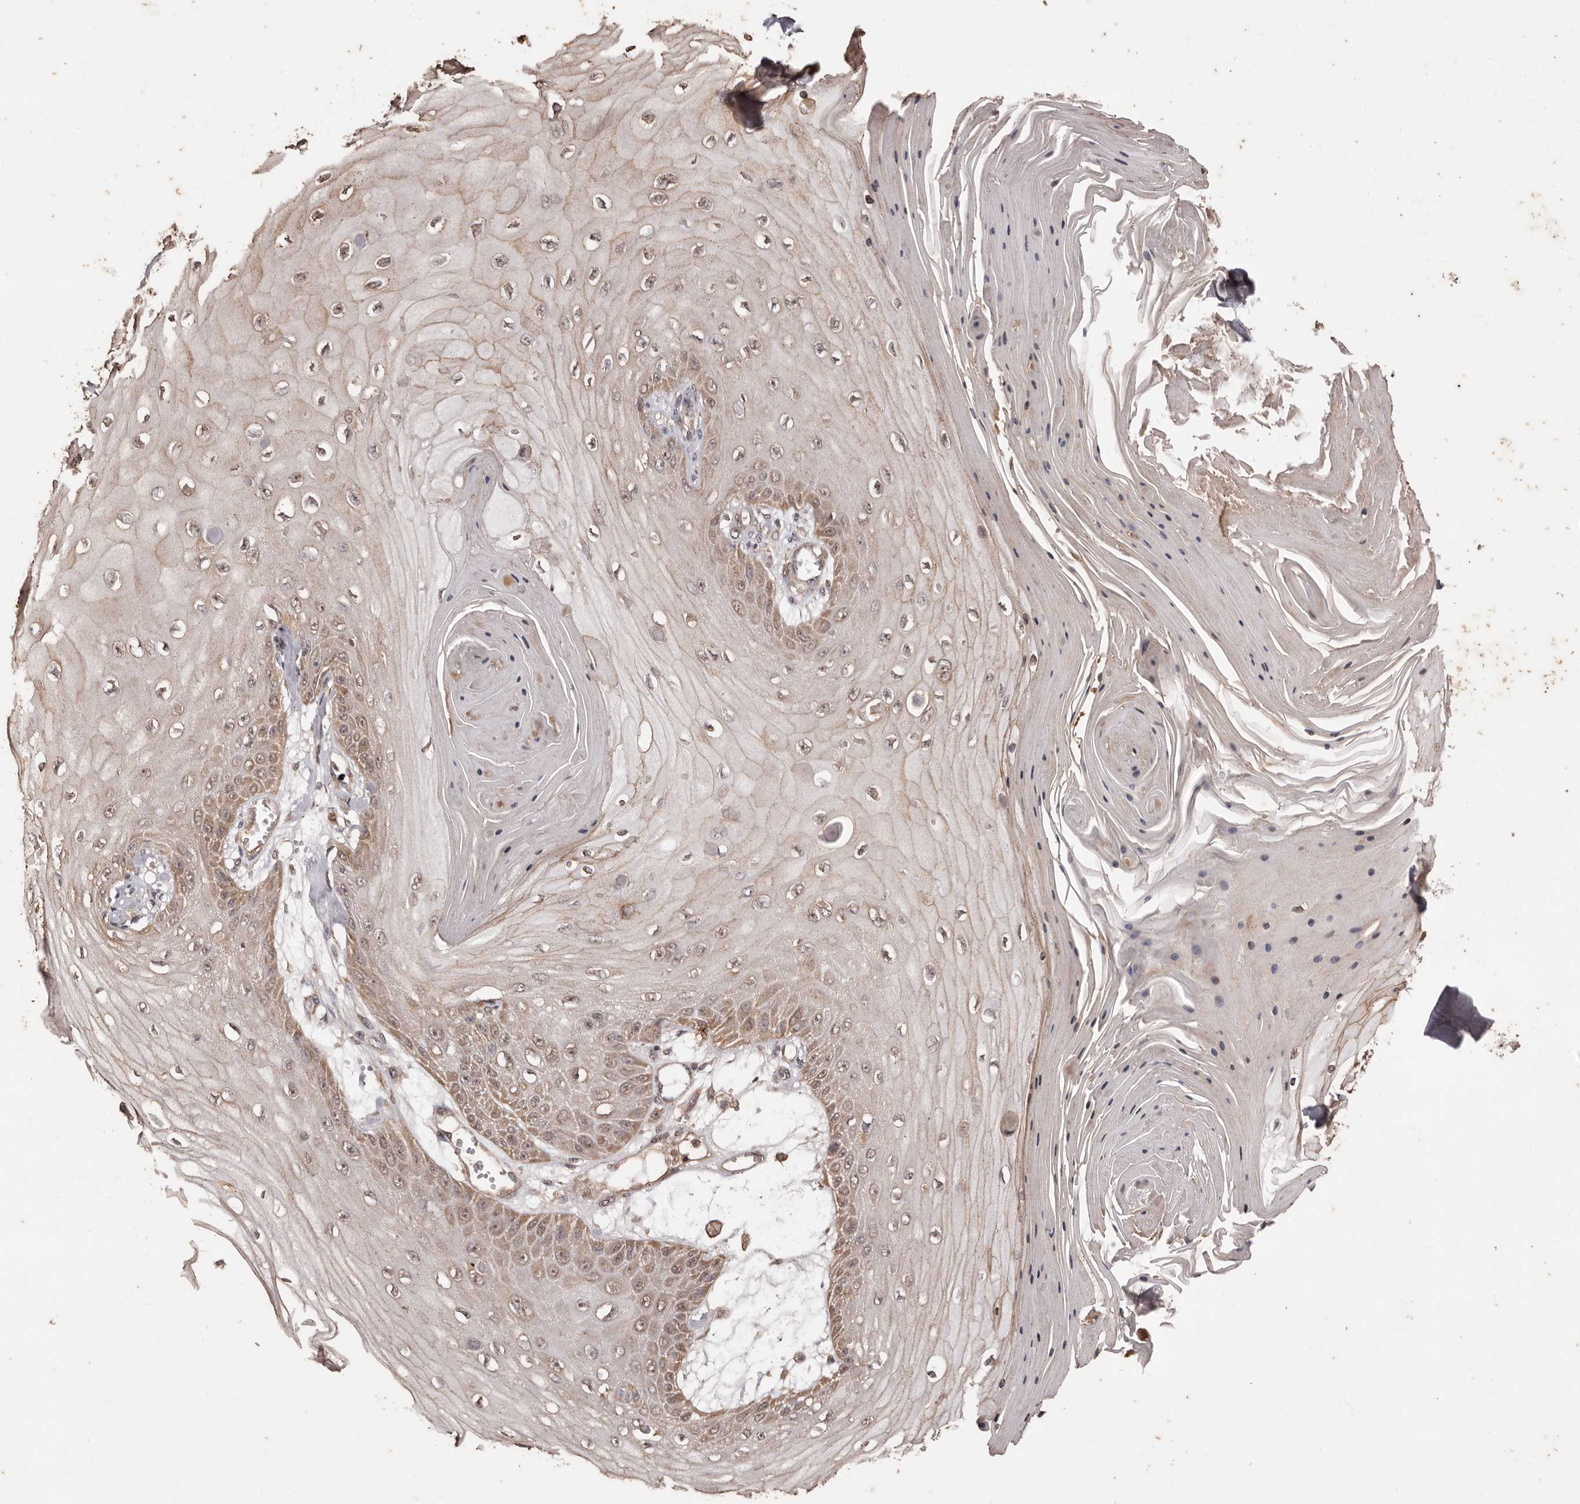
{"staining": {"intensity": "weak", "quantity": "25%-75%", "location": "cytoplasmic/membranous,nuclear"}, "tissue": "skin cancer", "cell_type": "Tumor cells", "image_type": "cancer", "snomed": [{"axis": "morphology", "description": "Squamous cell carcinoma, NOS"}, {"axis": "topography", "description": "Skin"}], "caption": "Immunohistochemistry (IHC) photomicrograph of neoplastic tissue: skin cancer (squamous cell carcinoma) stained using immunohistochemistry (IHC) exhibits low levels of weak protein expression localized specifically in the cytoplasmic/membranous and nuclear of tumor cells, appearing as a cytoplasmic/membranous and nuclear brown color.", "gene": "NAV1", "patient": {"sex": "male", "age": 74}}